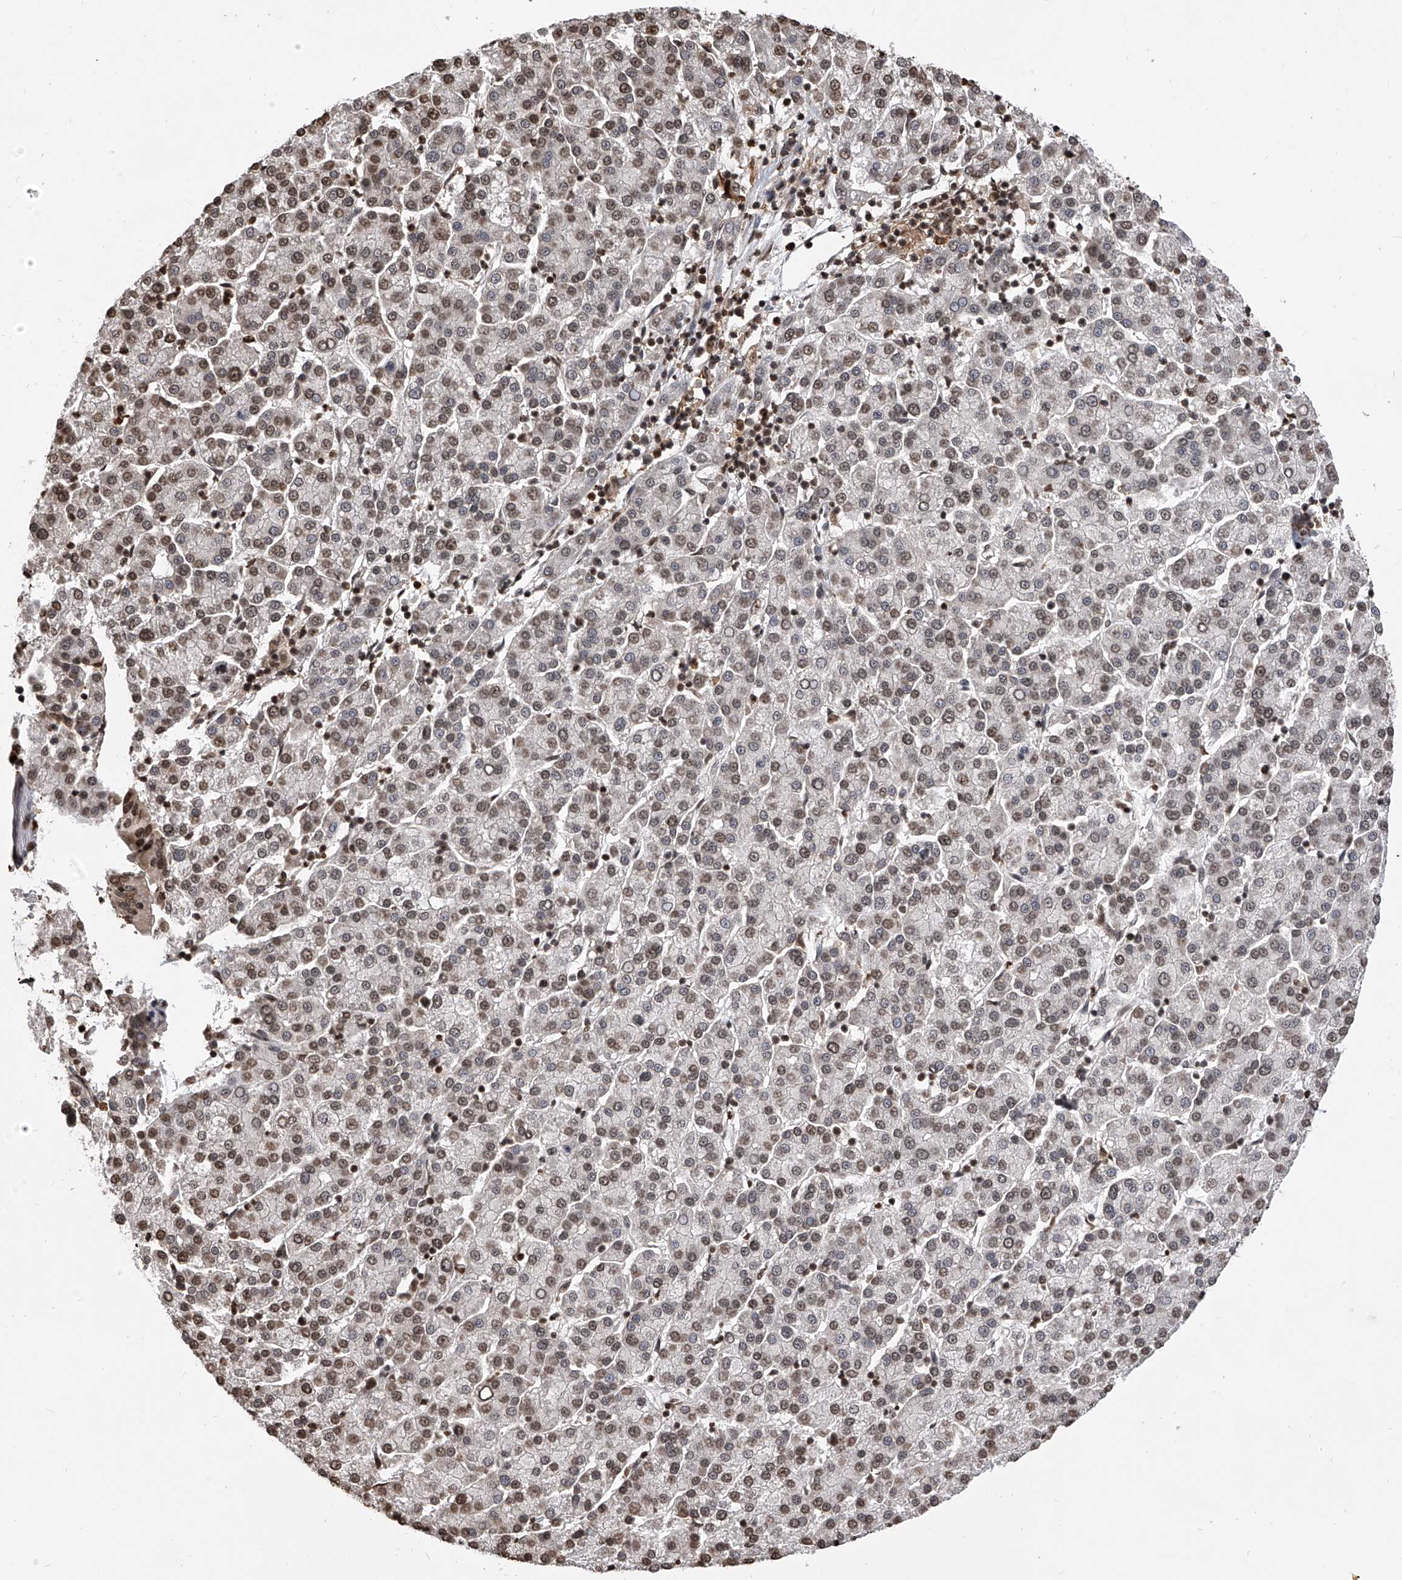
{"staining": {"intensity": "moderate", "quantity": "25%-75%", "location": "nuclear"}, "tissue": "liver cancer", "cell_type": "Tumor cells", "image_type": "cancer", "snomed": [{"axis": "morphology", "description": "Carcinoma, Hepatocellular, NOS"}, {"axis": "topography", "description": "Liver"}], "caption": "Immunohistochemistry (DAB) staining of human liver cancer (hepatocellular carcinoma) reveals moderate nuclear protein expression in about 25%-75% of tumor cells.", "gene": "CFAP410", "patient": {"sex": "female", "age": 58}}